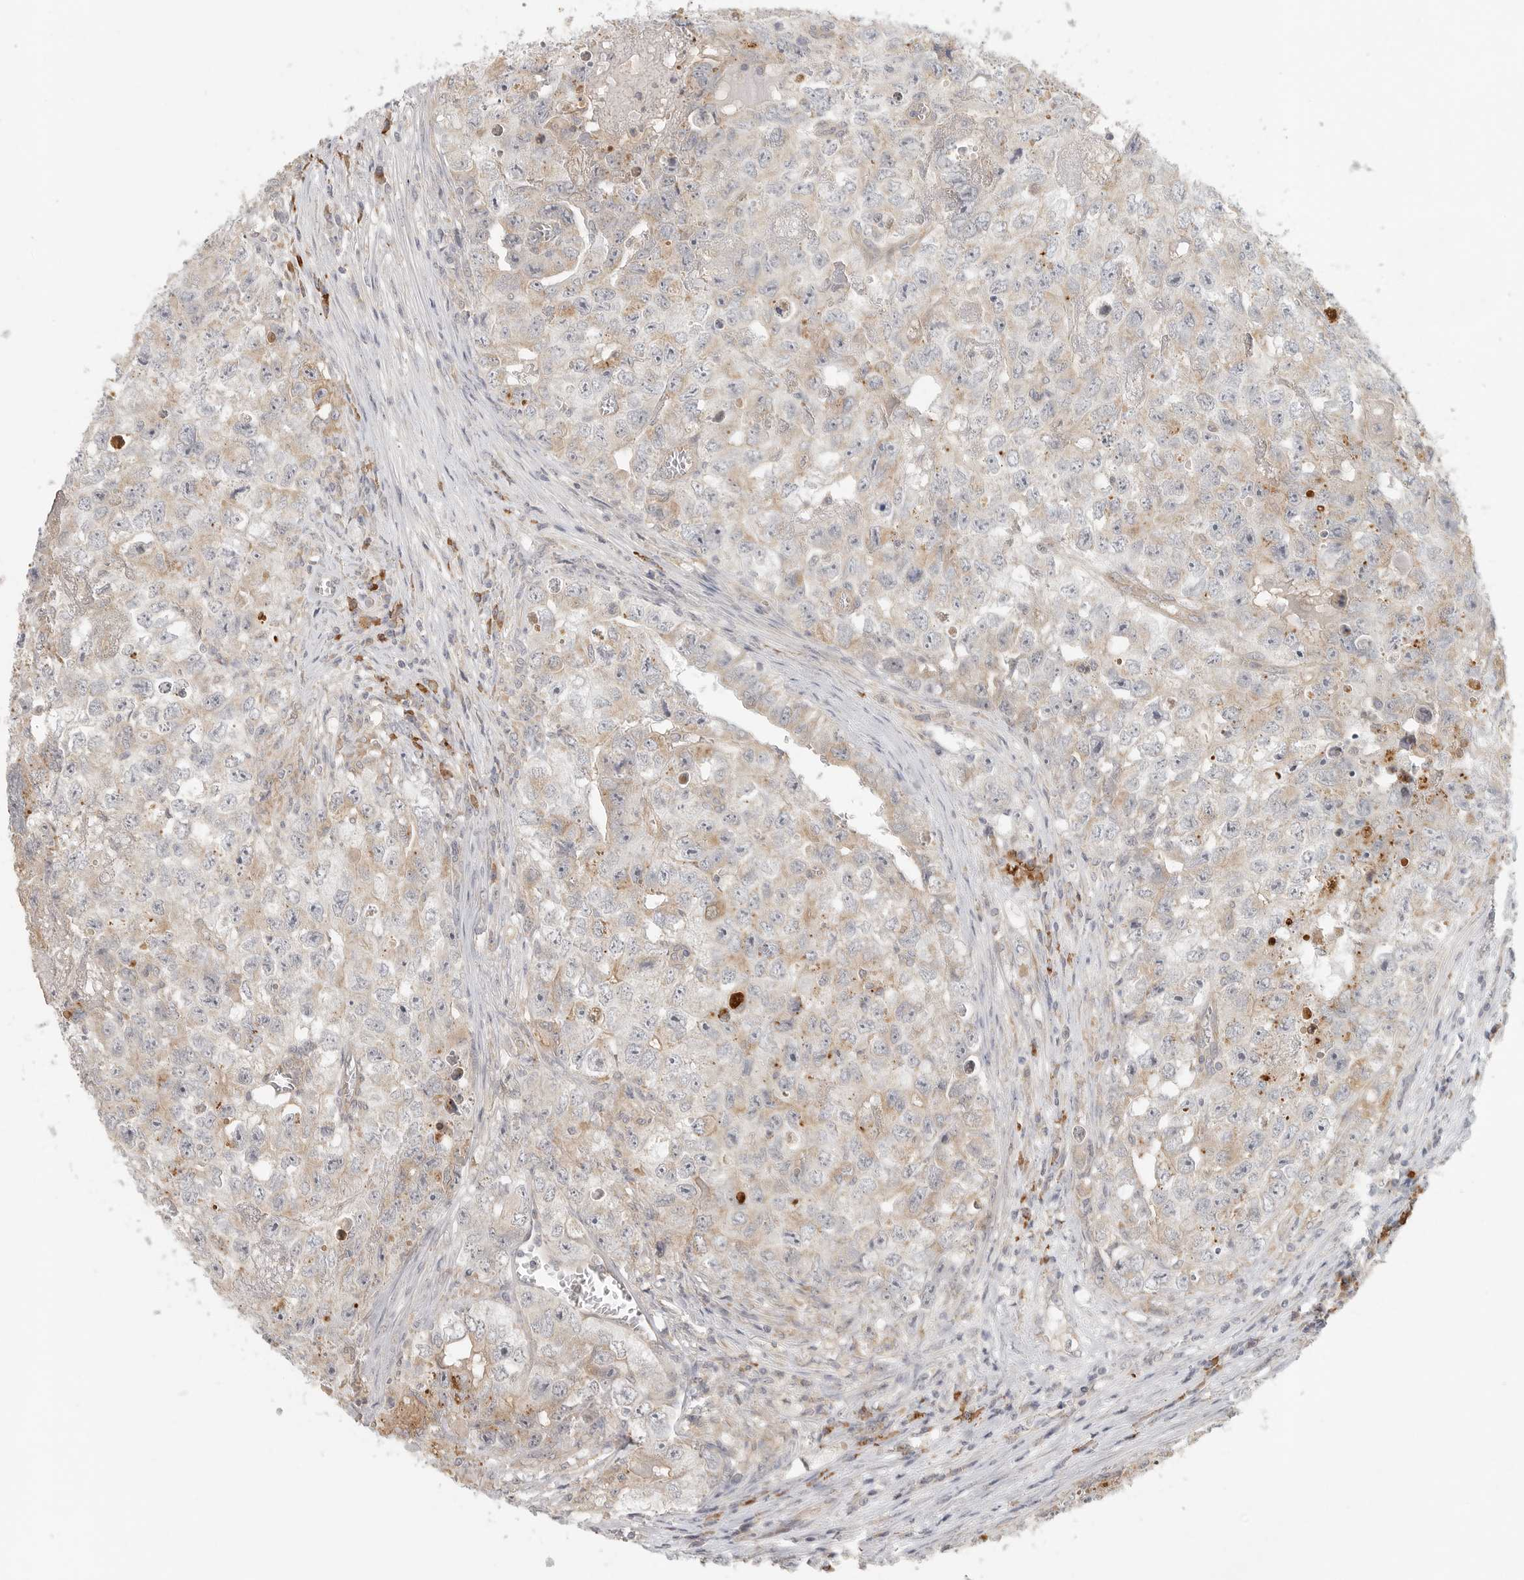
{"staining": {"intensity": "weak", "quantity": "25%-75%", "location": "cytoplasmic/membranous"}, "tissue": "testis cancer", "cell_type": "Tumor cells", "image_type": "cancer", "snomed": [{"axis": "morphology", "description": "Seminoma, NOS"}, {"axis": "morphology", "description": "Carcinoma, Embryonal, NOS"}, {"axis": "topography", "description": "Testis"}], "caption": "Protein analysis of seminoma (testis) tissue exhibits weak cytoplasmic/membranous positivity in approximately 25%-75% of tumor cells. The staining was performed using DAB to visualize the protein expression in brown, while the nuclei were stained in blue with hematoxylin (Magnification: 20x).", "gene": "SLC25A36", "patient": {"sex": "male", "age": 43}}